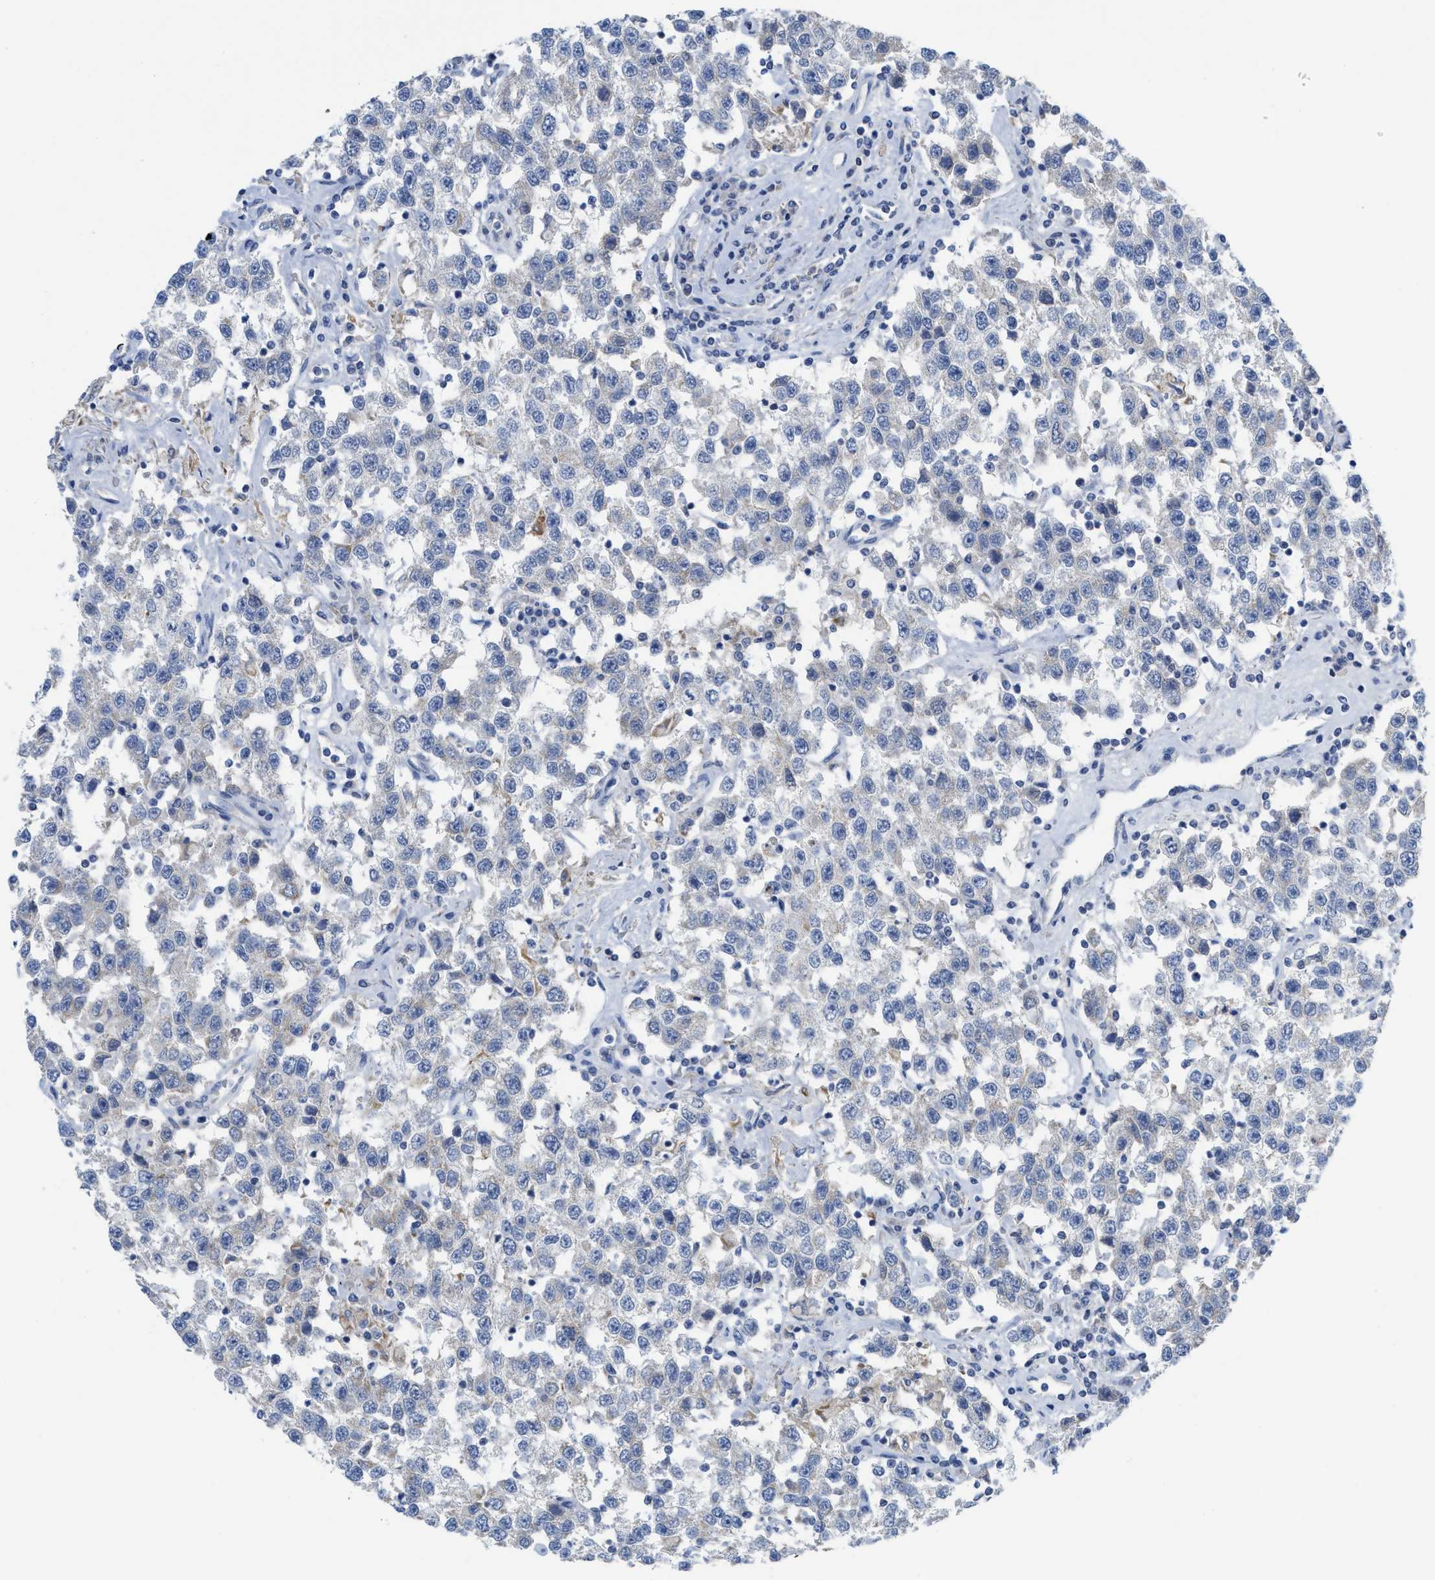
{"staining": {"intensity": "weak", "quantity": "<25%", "location": "cytoplasmic/membranous"}, "tissue": "testis cancer", "cell_type": "Tumor cells", "image_type": "cancer", "snomed": [{"axis": "morphology", "description": "Seminoma, NOS"}, {"axis": "topography", "description": "Testis"}], "caption": "Immunohistochemical staining of testis seminoma demonstrates no significant expression in tumor cells.", "gene": "GATD3", "patient": {"sex": "male", "age": 41}}